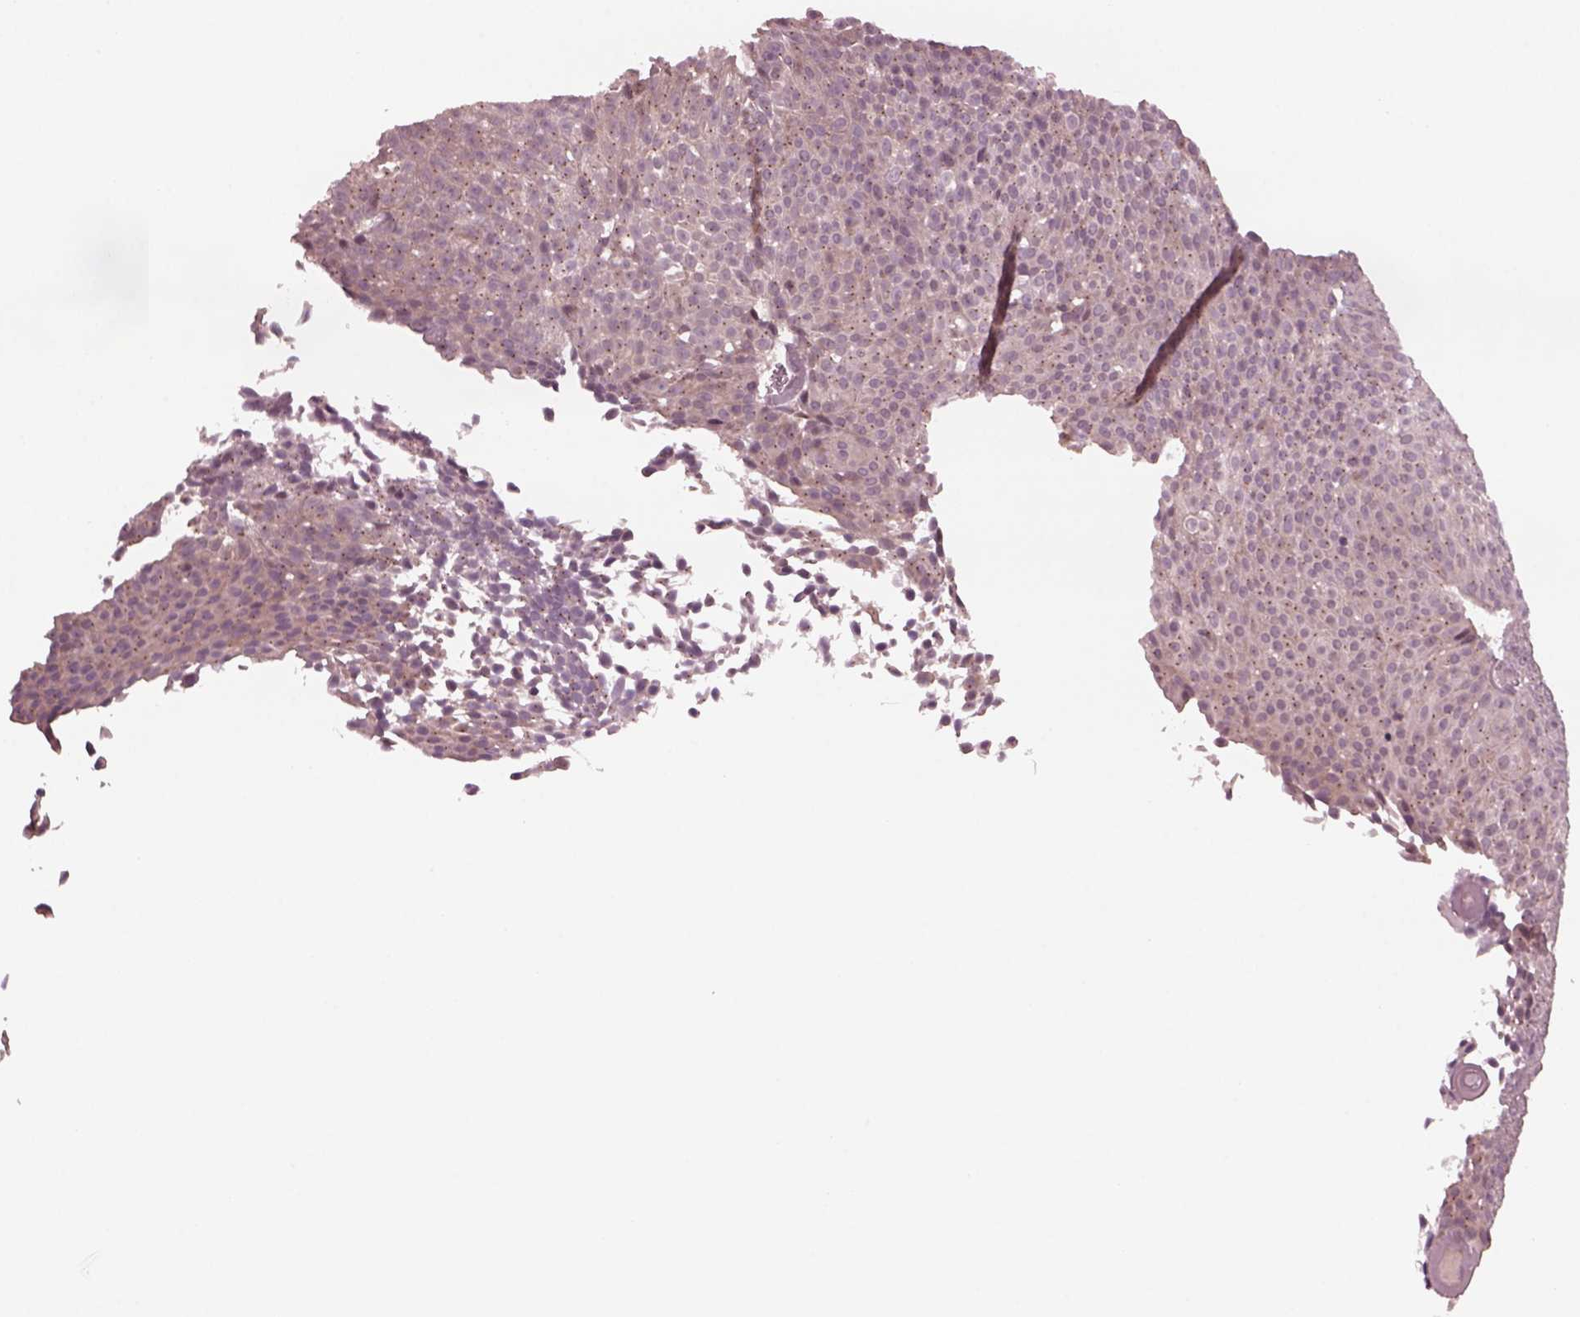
{"staining": {"intensity": "weak", "quantity": "25%-75%", "location": "cytoplasmic/membranous"}, "tissue": "urothelial cancer", "cell_type": "Tumor cells", "image_type": "cancer", "snomed": [{"axis": "morphology", "description": "Urothelial carcinoma, Low grade"}, {"axis": "topography", "description": "Urinary bladder"}], "caption": "This micrograph reveals urothelial carcinoma (low-grade) stained with IHC to label a protein in brown. The cytoplasmic/membranous of tumor cells show weak positivity for the protein. Nuclei are counter-stained blue.", "gene": "SAXO1", "patient": {"sex": "male", "age": 77}}